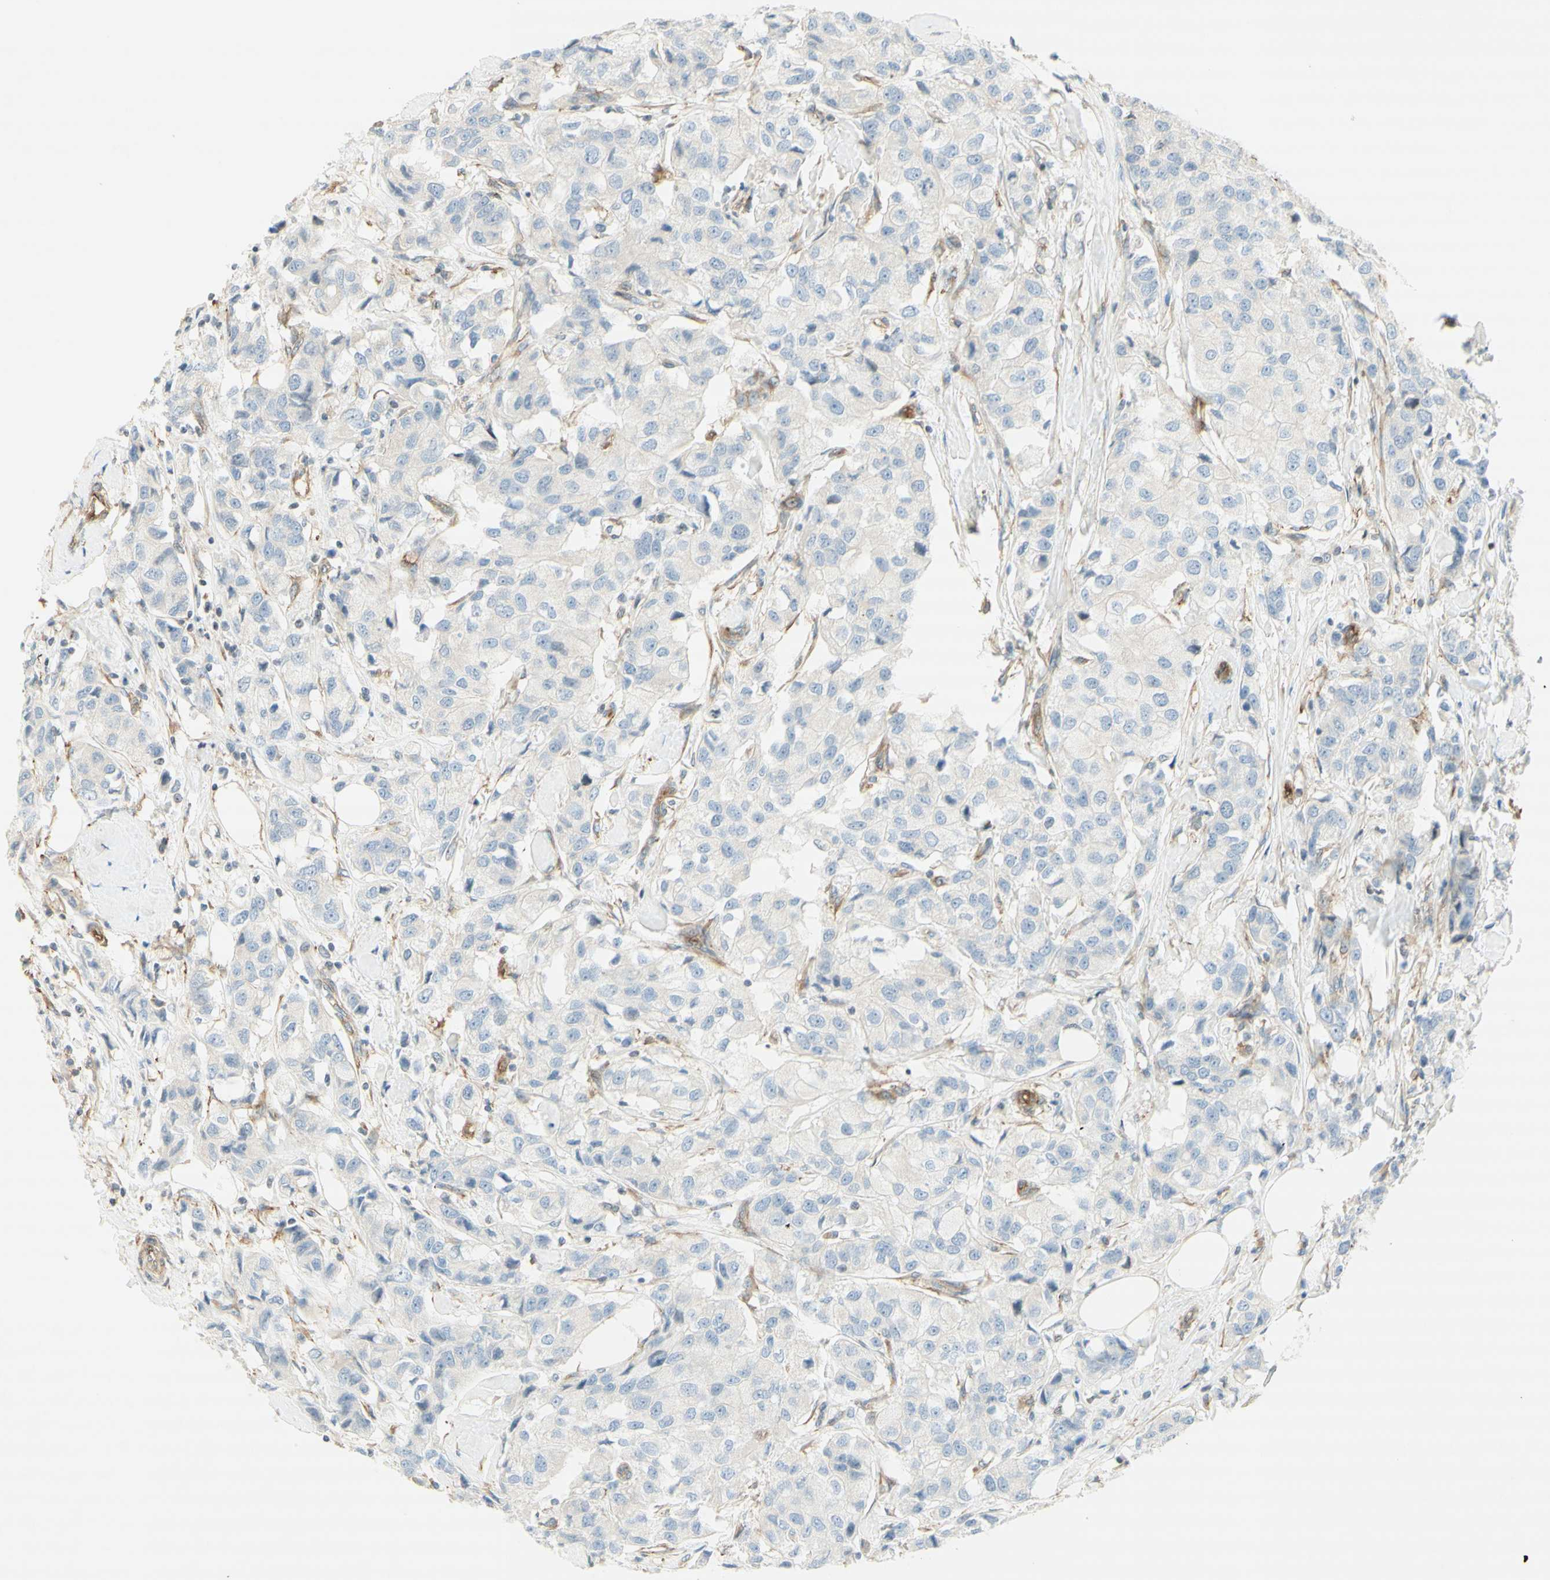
{"staining": {"intensity": "negative", "quantity": "none", "location": "none"}, "tissue": "breast cancer", "cell_type": "Tumor cells", "image_type": "cancer", "snomed": [{"axis": "morphology", "description": "Duct carcinoma"}, {"axis": "topography", "description": "Breast"}], "caption": "Tumor cells show no significant protein expression in breast invasive ductal carcinoma.", "gene": "MAP1B", "patient": {"sex": "female", "age": 80}}